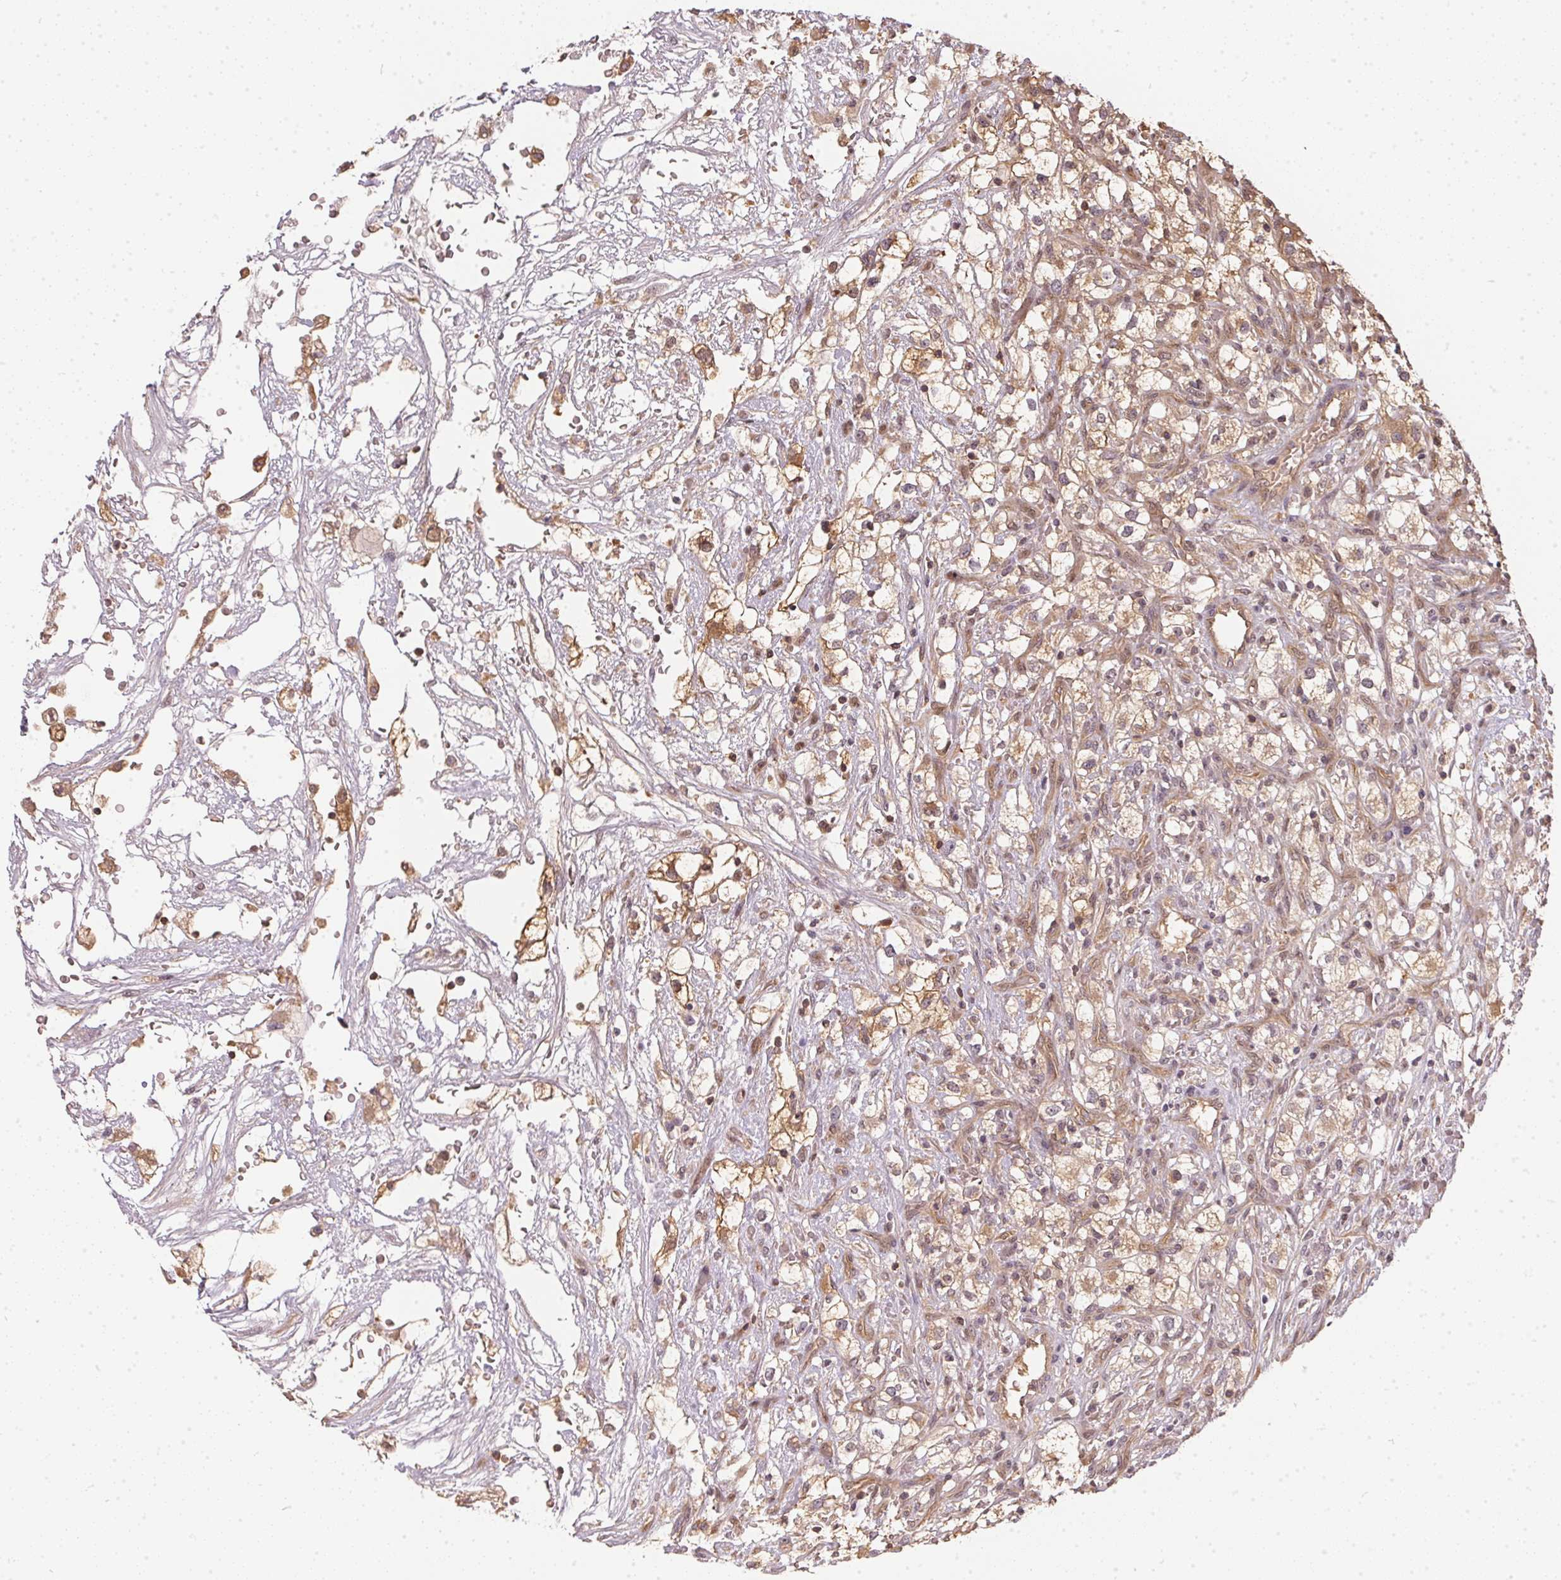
{"staining": {"intensity": "weak", "quantity": ">75%", "location": "cytoplasmic/membranous"}, "tissue": "renal cancer", "cell_type": "Tumor cells", "image_type": "cancer", "snomed": [{"axis": "morphology", "description": "Adenocarcinoma, NOS"}, {"axis": "topography", "description": "Kidney"}], "caption": "Immunohistochemical staining of human renal cancer reveals low levels of weak cytoplasmic/membranous staining in approximately >75% of tumor cells. The protein is shown in brown color, while the nuclei are stained blue.", "gene": "BLMH", "patient": {"sex": "male", "age": 59}}